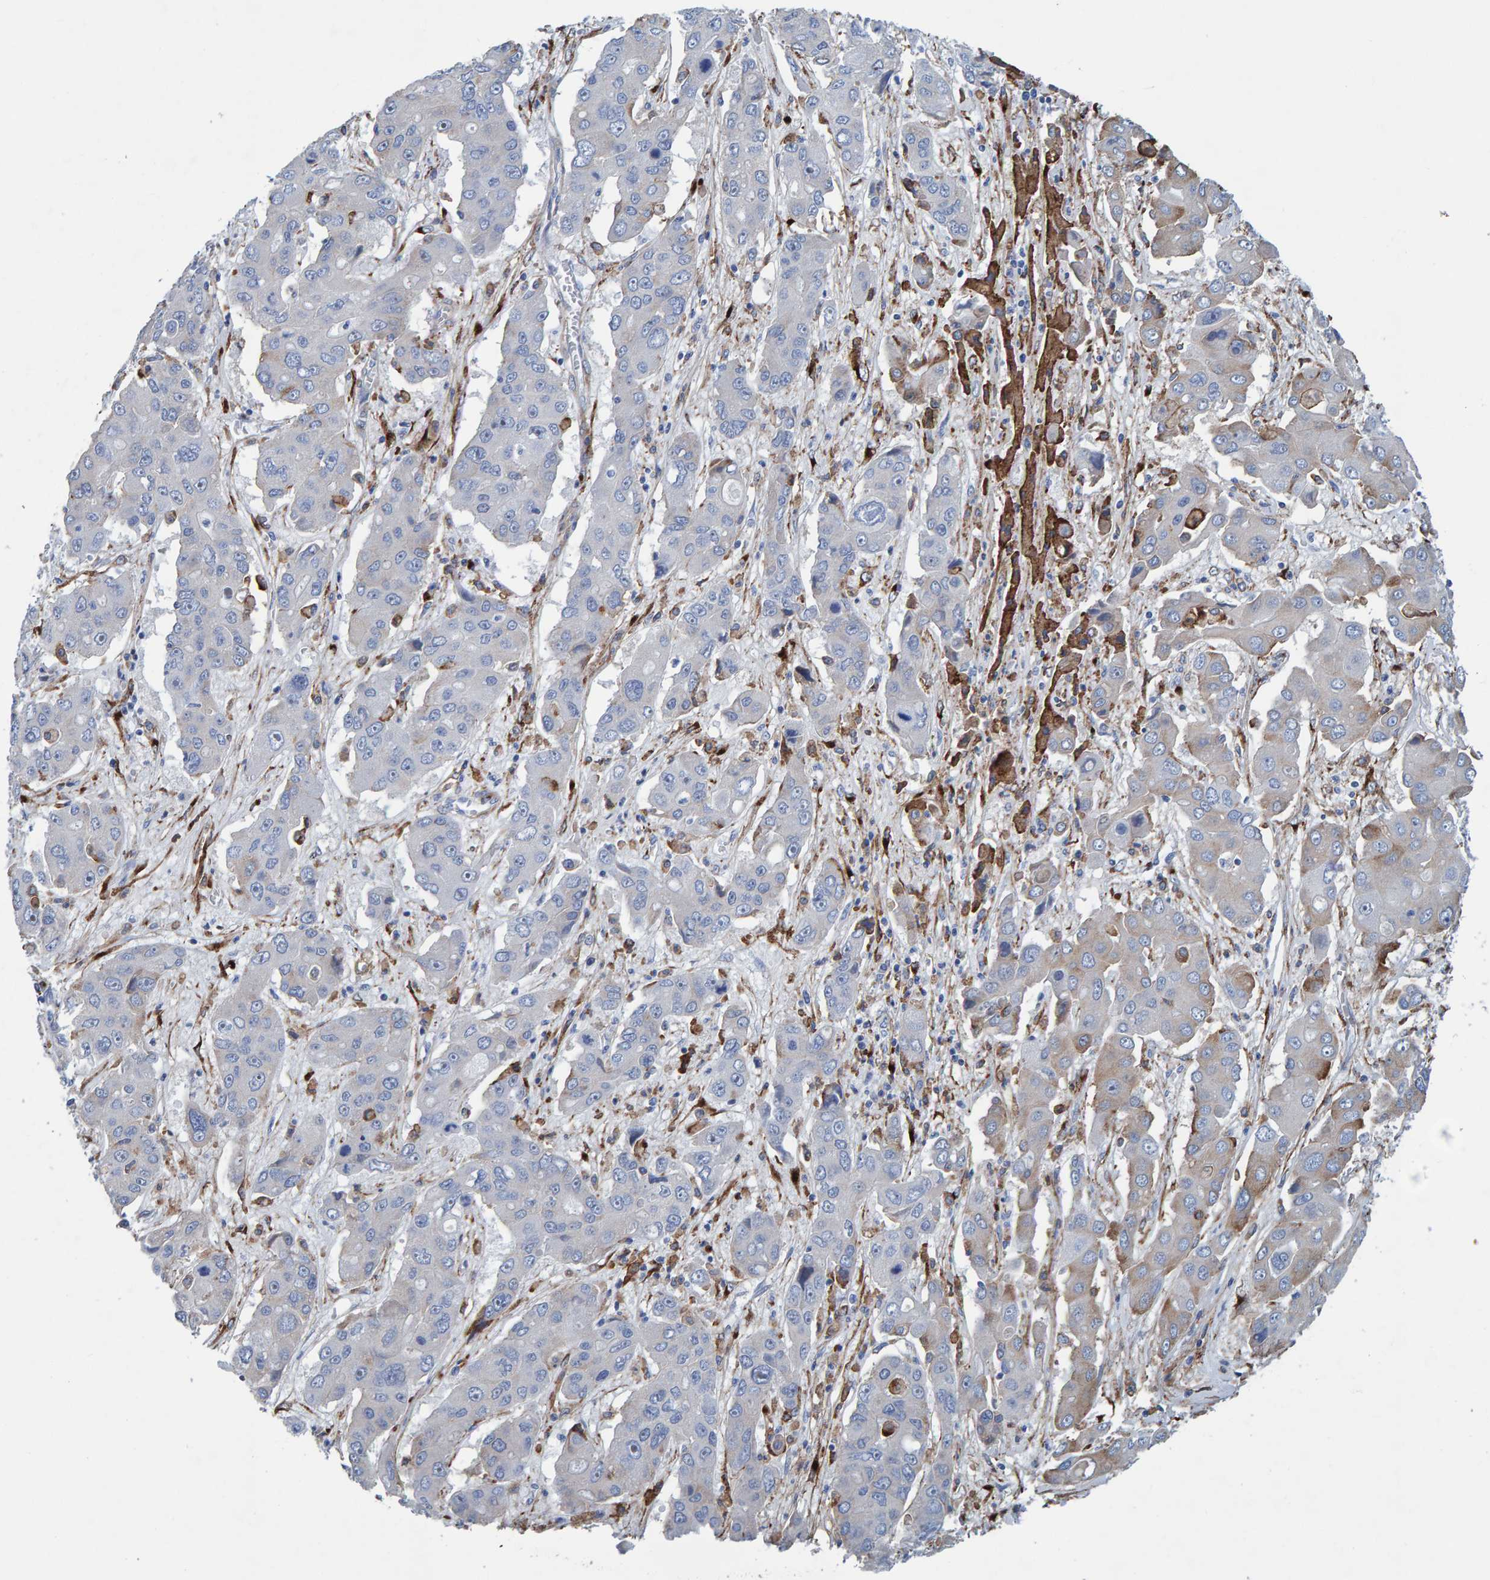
{"staining": {"intensity": "negative", "quantity": "none", "location": "none"}, "tissue": "liver cancer", "cell_type": "Tumor cells", "image_type": "cancer", "snomed": [{"axis": "morphology", "description": "Cholangiocarcinoma"}, {"axis": "topography", "description": "Liver"}], "caption": "Immunohistochemistry (IHC) of human cholangiocarcinoma (liver) reveals no expression in tumor cells.", "gene": "LRP1", "patient": {"sex": "male", "age": 67}}